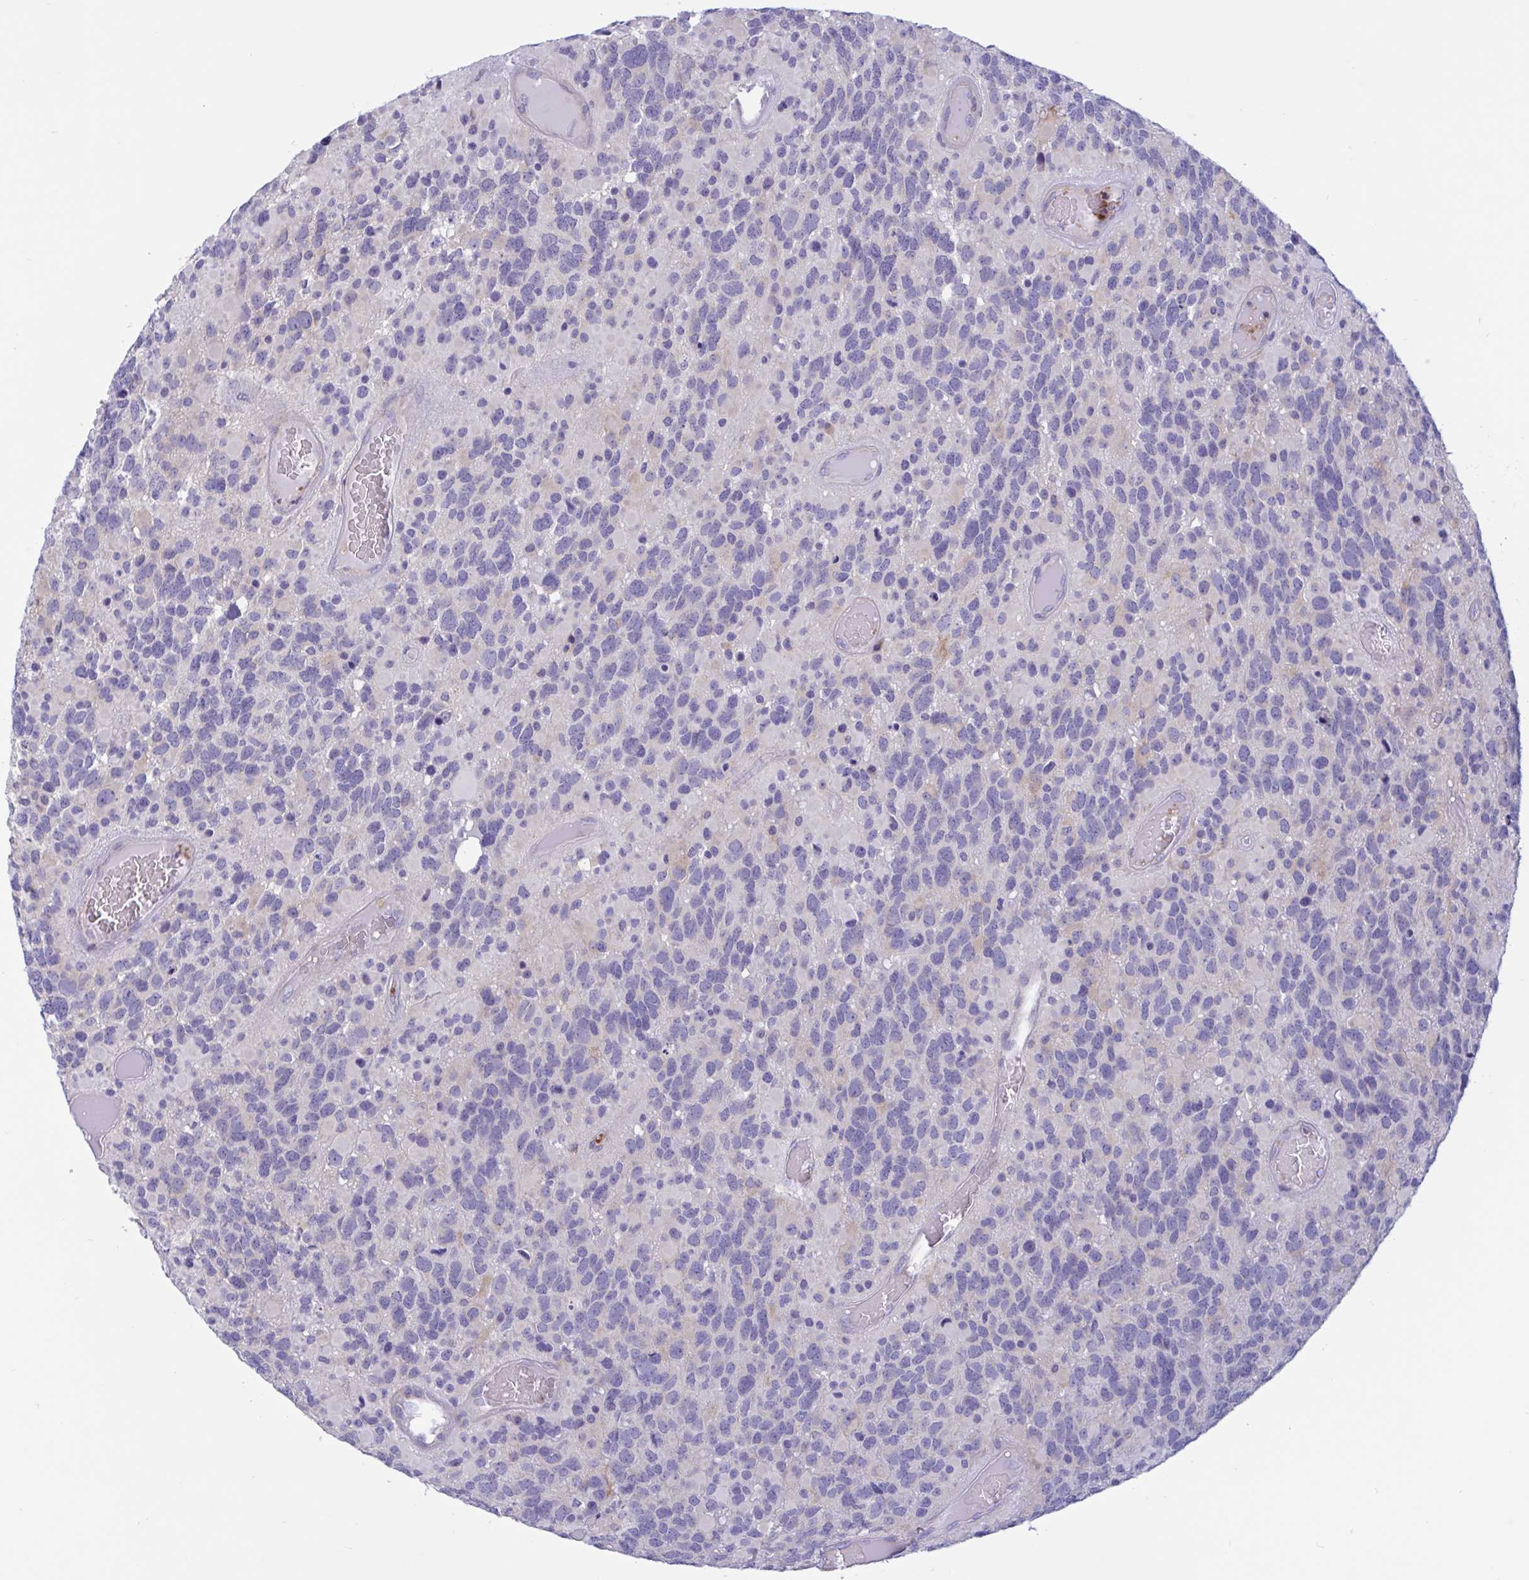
{"staining": {"intensity": "negative", "quantity": "none", "location": "none"}, "tissue": "glioma", "cell_type": "Tumor cells", "image_type": "cancer", "snomed": [{"axis": "morphology", "description": "Glioma, malignant, High grade"}, {"axis": "topography", "description": "Brain"}], "caption": "This is an immunohistochemistry histopathology image of glioma. There is no staining in tumor cells.", "gene": "OXLD1", "patient": {"sex": "female", "age": 40}}